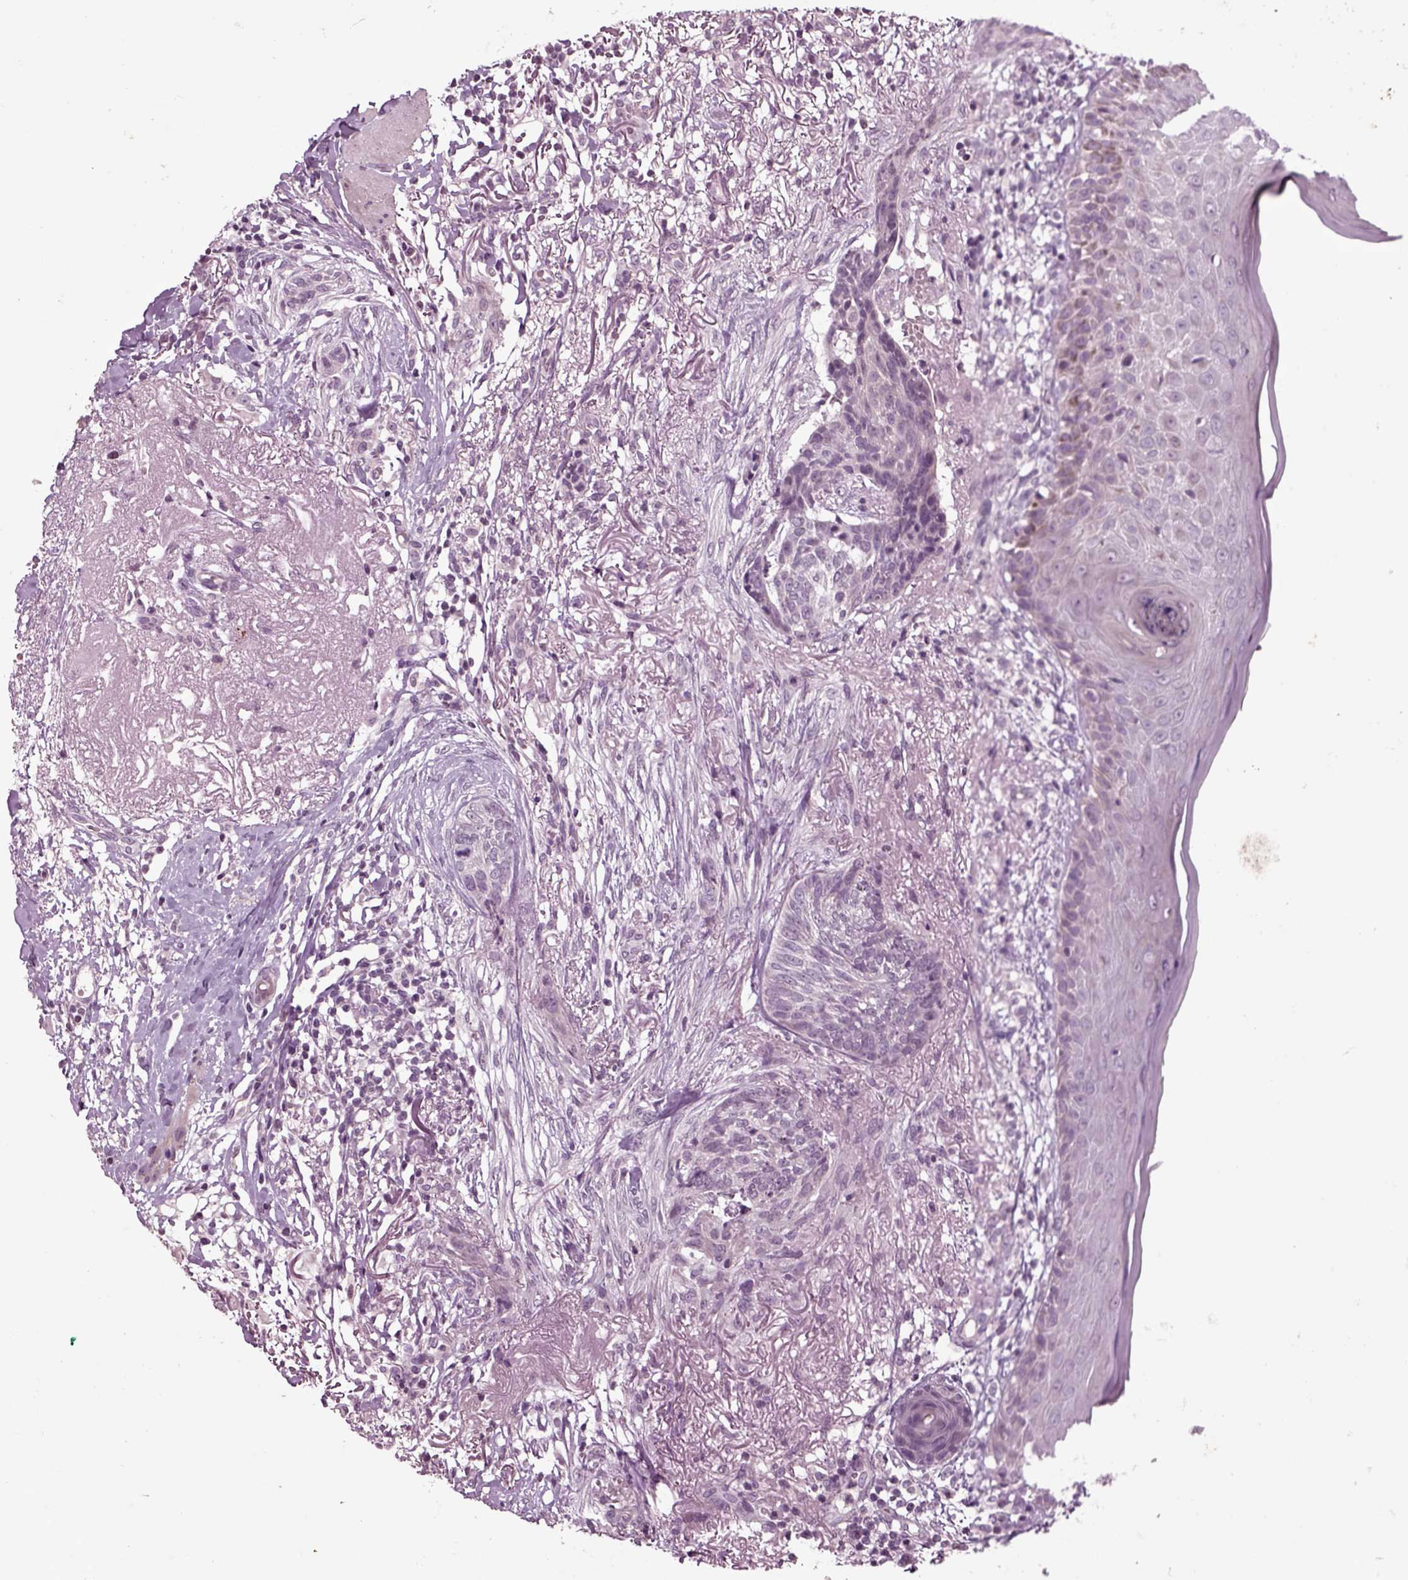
{"staining": {"intensity": "negative", "quantity": "none", "location": "none"}, "tissue": "skin cancer", "cell_type": "Tumor cells", "image_type": "cancer", "snomed": [{"axis": "morphology", "description": "Normal tissue, NOS"}, {"axis": "morphology", "description": "Basal cell carcinoma"}, {"axis": "topography", "description": "Skin"}], "caption": "Photomicrograph shows no significant protein expression in tumor cells of basal cell carcinoma (skin). (DAB (3,3'-diaminobenzidine) immunohistochemistry visualized using brightfield microscopy, high magnification).", "gene": "CHGB", "patient": {"sex": "male", "age": 84}}